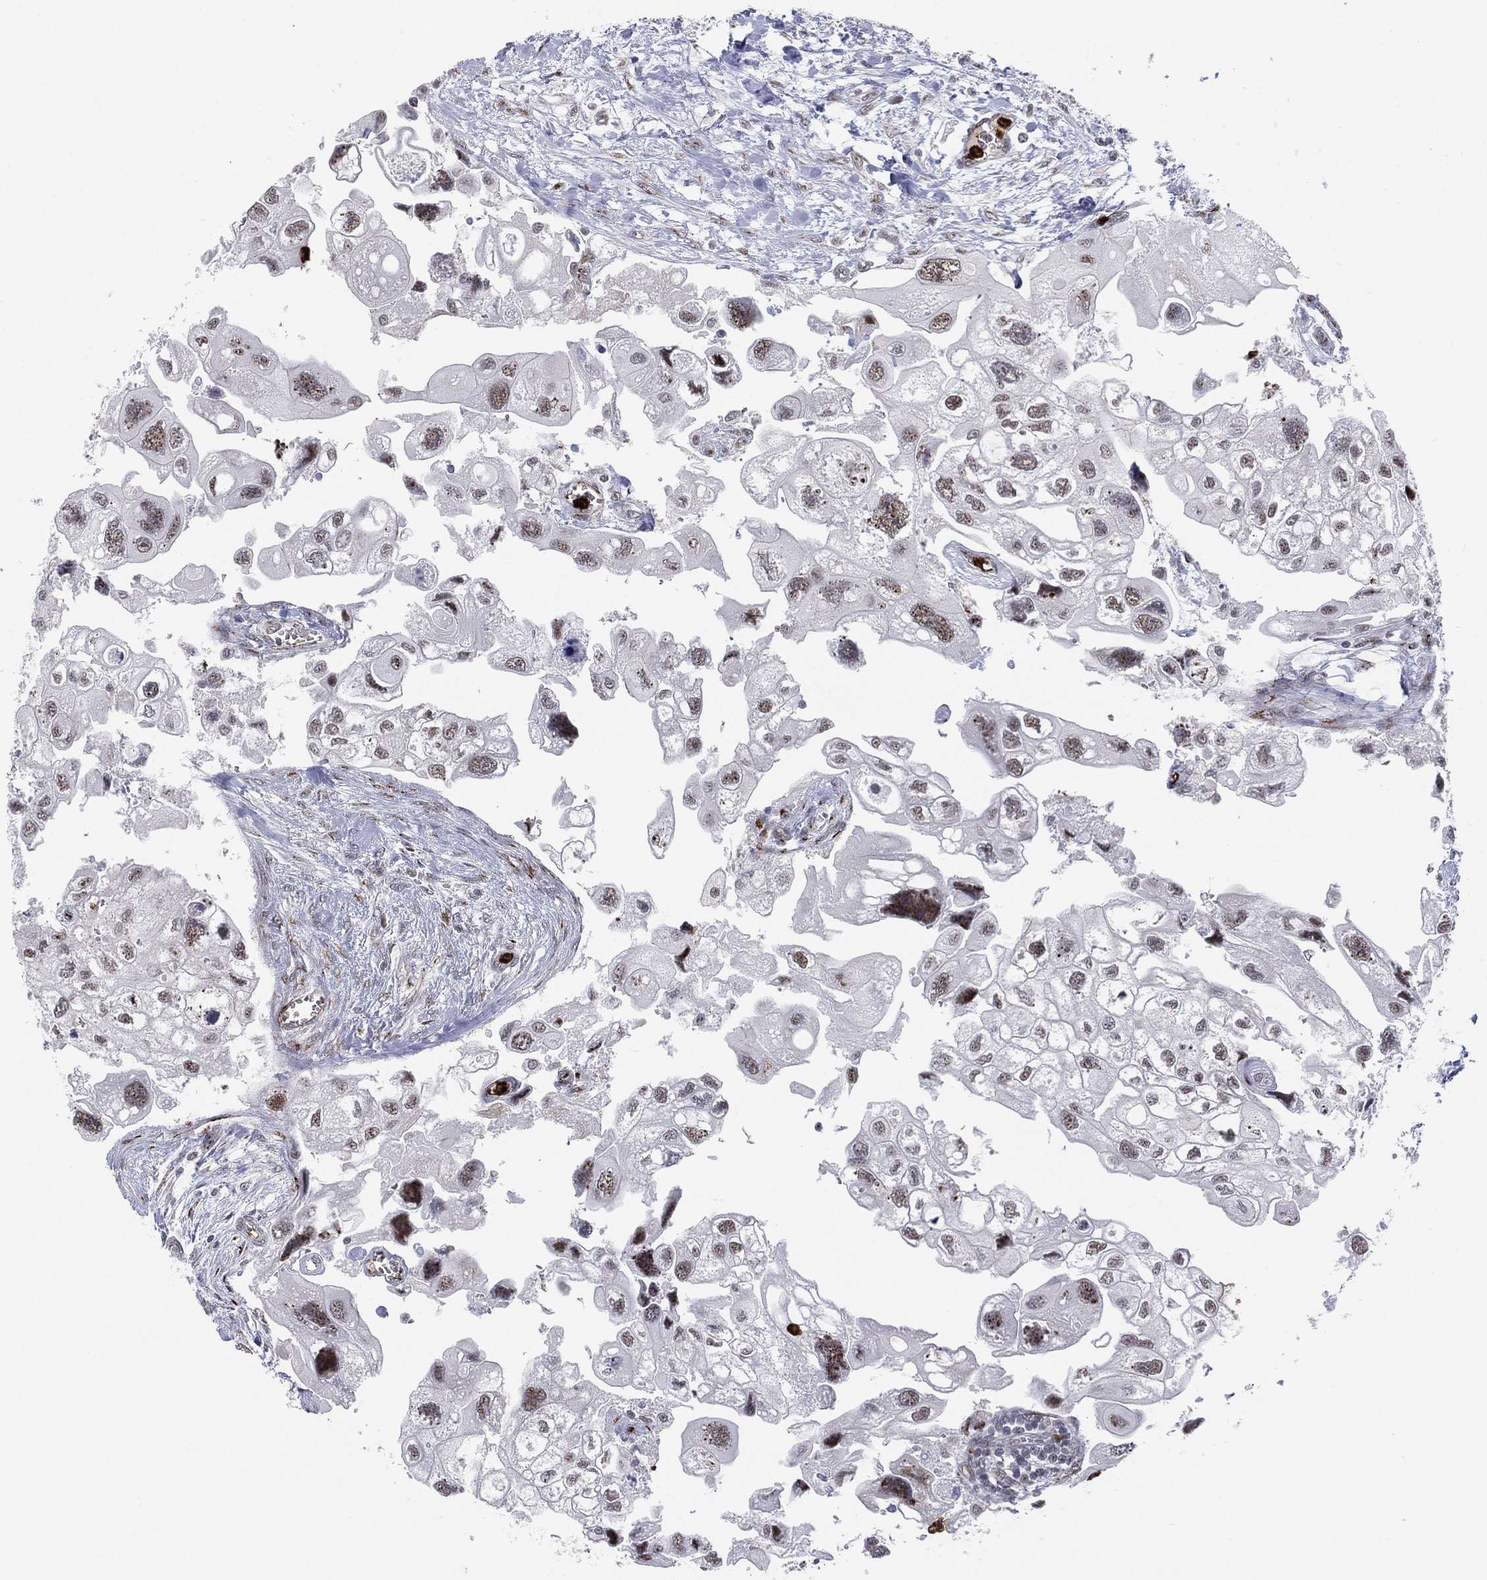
{"staining": {"intensity": "negative", "quantity": "none", "location": "none"}, "tissue": "urothelial cancer", "cell_type": "Tumor cells", "image_type": "cancer", "snomed": [{"axis": "morphology", "description": "Urothelial carcinoma, High grade"}, {"axis": "topography", "description": "Urinary bladder"}], "caption": "High-grade urothelial carcinoma was stained to show a protein in brown. There is no significant staining in tumor cells.", "gene": "CD177", "patient": {"sex": "male", "age": 59}}